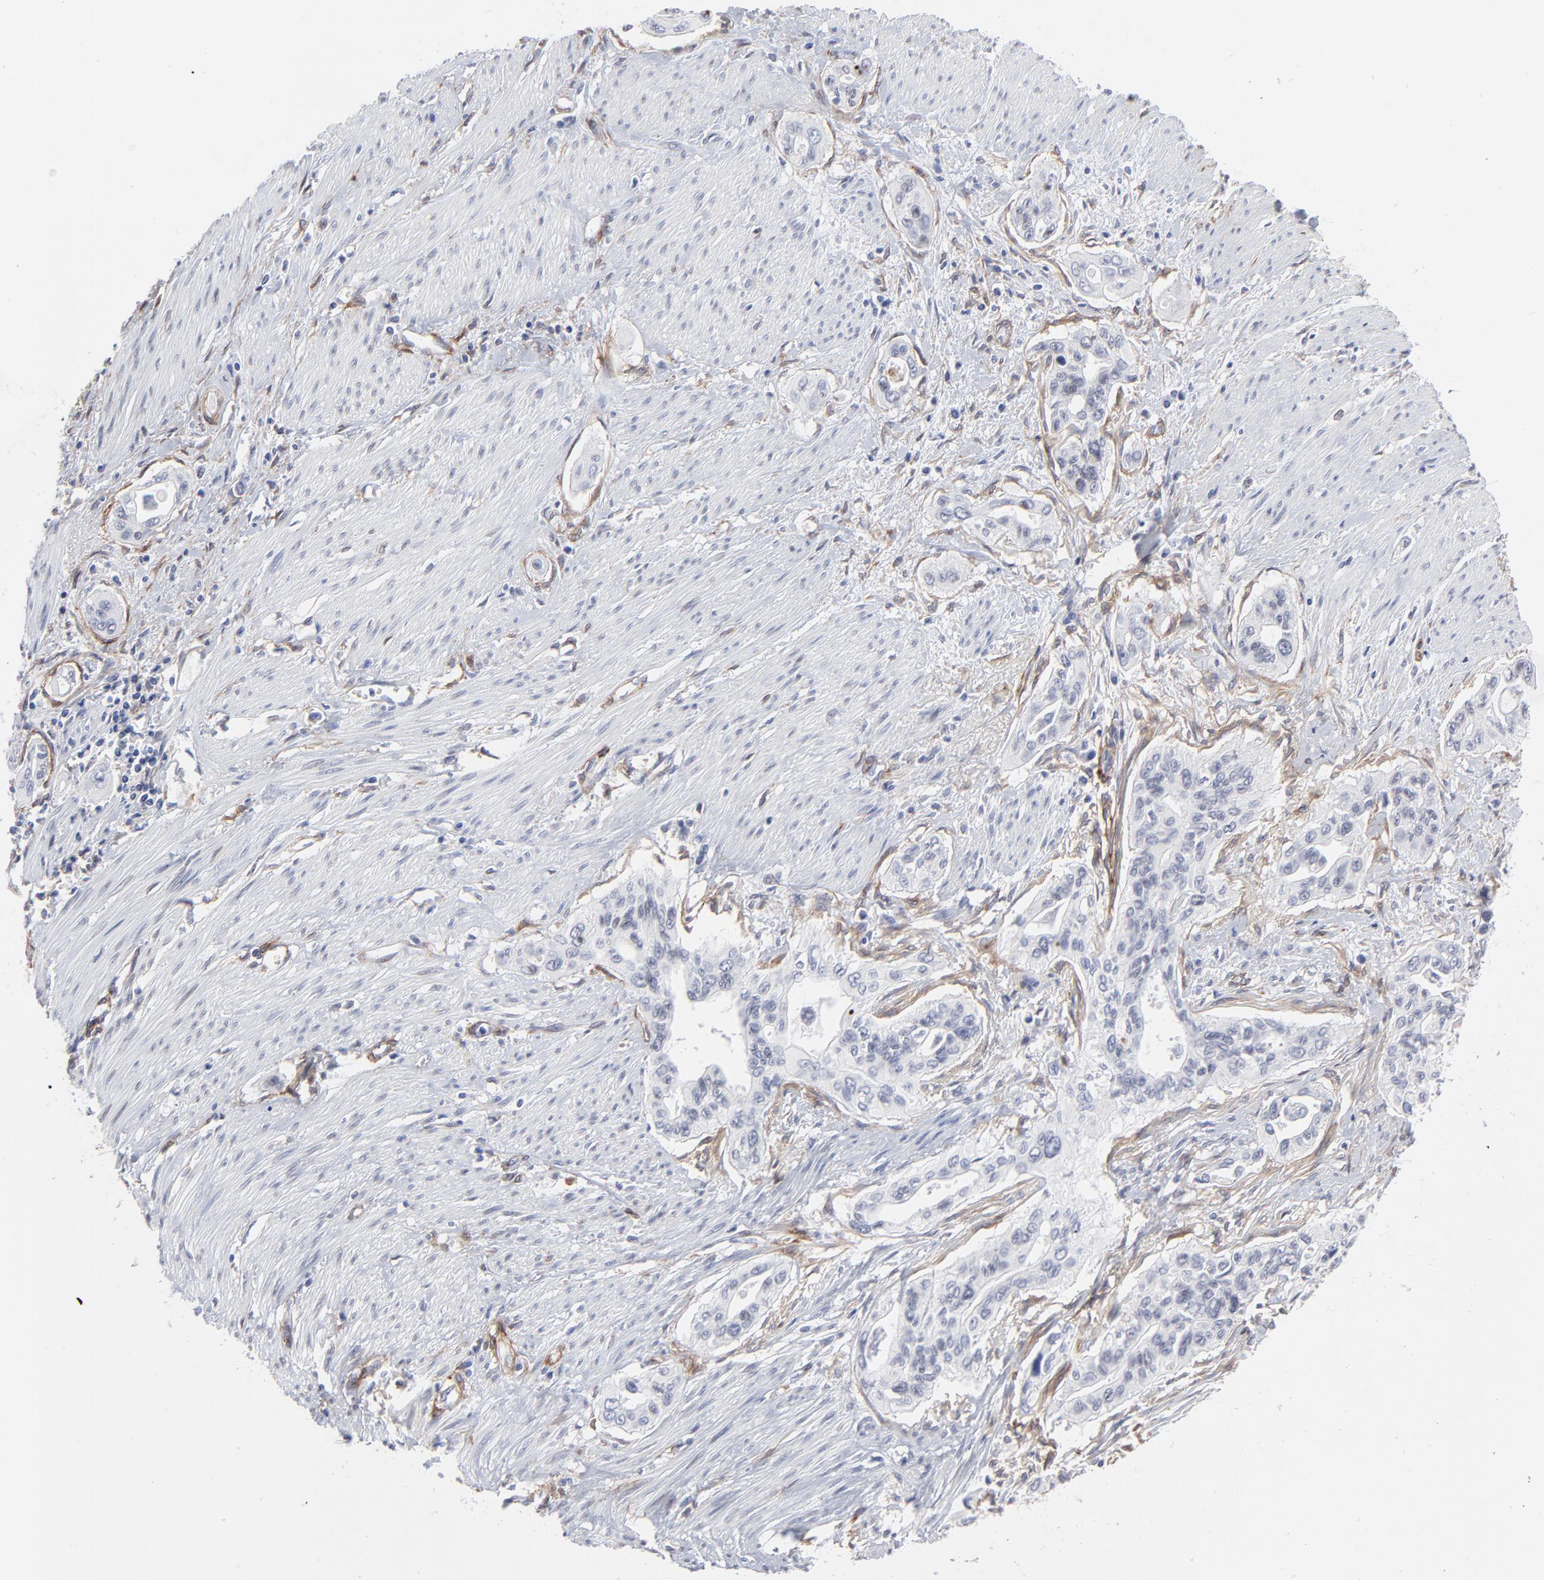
{"staining": {"intensity": "negative", "quantity": "none", "location": "none"}, "tissue": "pancreatic cancer", "cell_type": "Tumor cells", "image_type": "cancer", "snomed": [{"axis": "morphology", "description": "Adenocarcinoma, NOS"}, {"axis": "topography", "description": "Pancreas"}], "caption": "Adenocarcinoma (pancreatic) was stained to show a protein in brown. There is no significant expression in tumor cells.", "gene": "PDGFRB", "patient": {"sex": "male", "age": 77}}